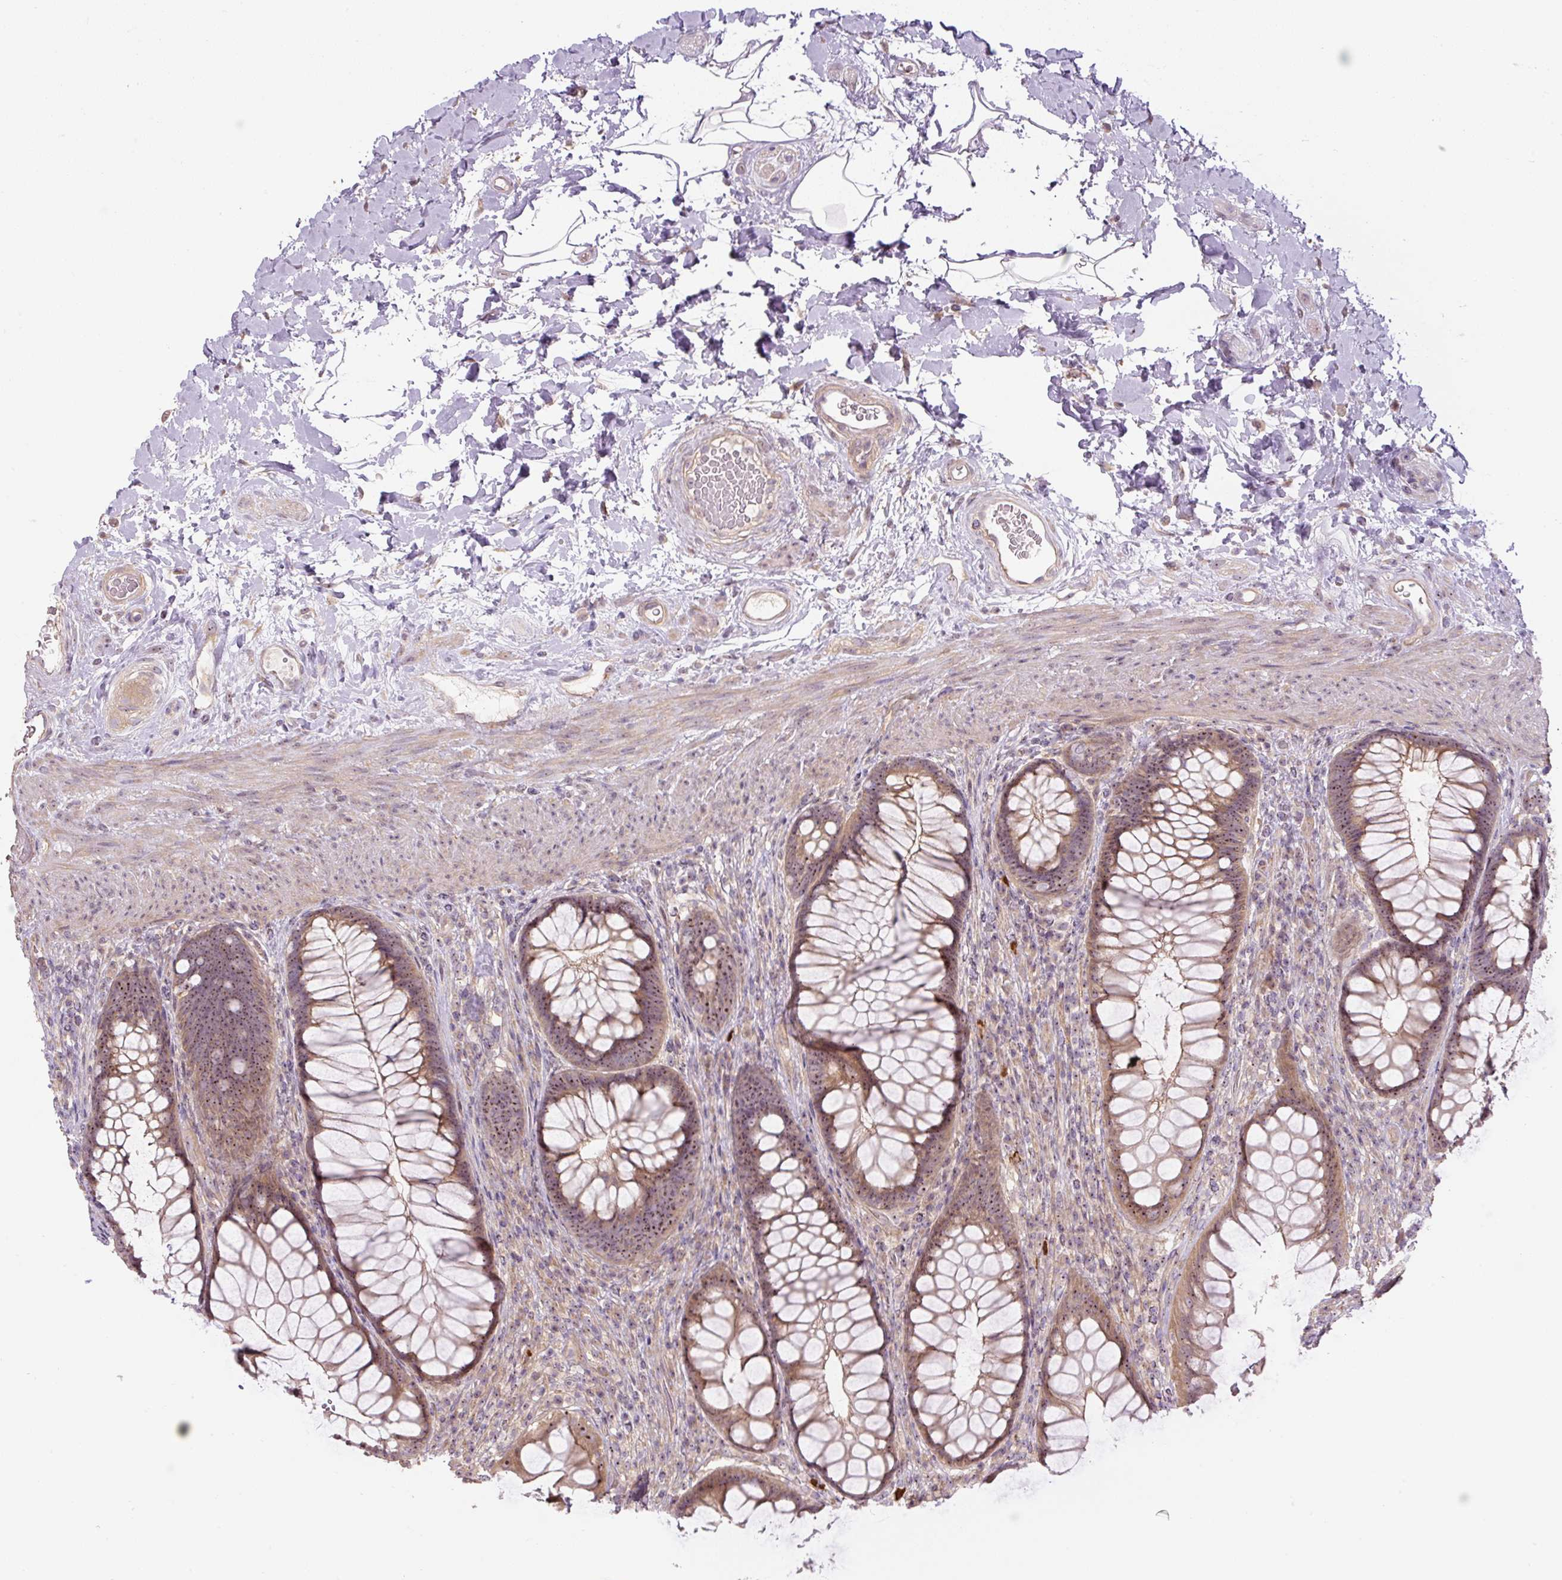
{"staining": {"intensity": "moderate", "quantity": "25%-75%", "location": "cytoplasmic/membranous,nuclear"}, "tissue": "rectum", "cell_type": "Glandular cells", "image_type": "normal", "snomed": [{"axis": "morphology", "description": "Normal tissue, NOS"}, {"axis": "topography", "description": "Rectum"}], "caption": "Protein staining reveals moderate cytoplasmic/membranous,nuclear expression in approximately 25%-75% of glandular cells in unremarkable rectum. Nuclei are stained in blue.", "gene": "TMEM151B", "patient": {"sex": "male", "age": 53}}